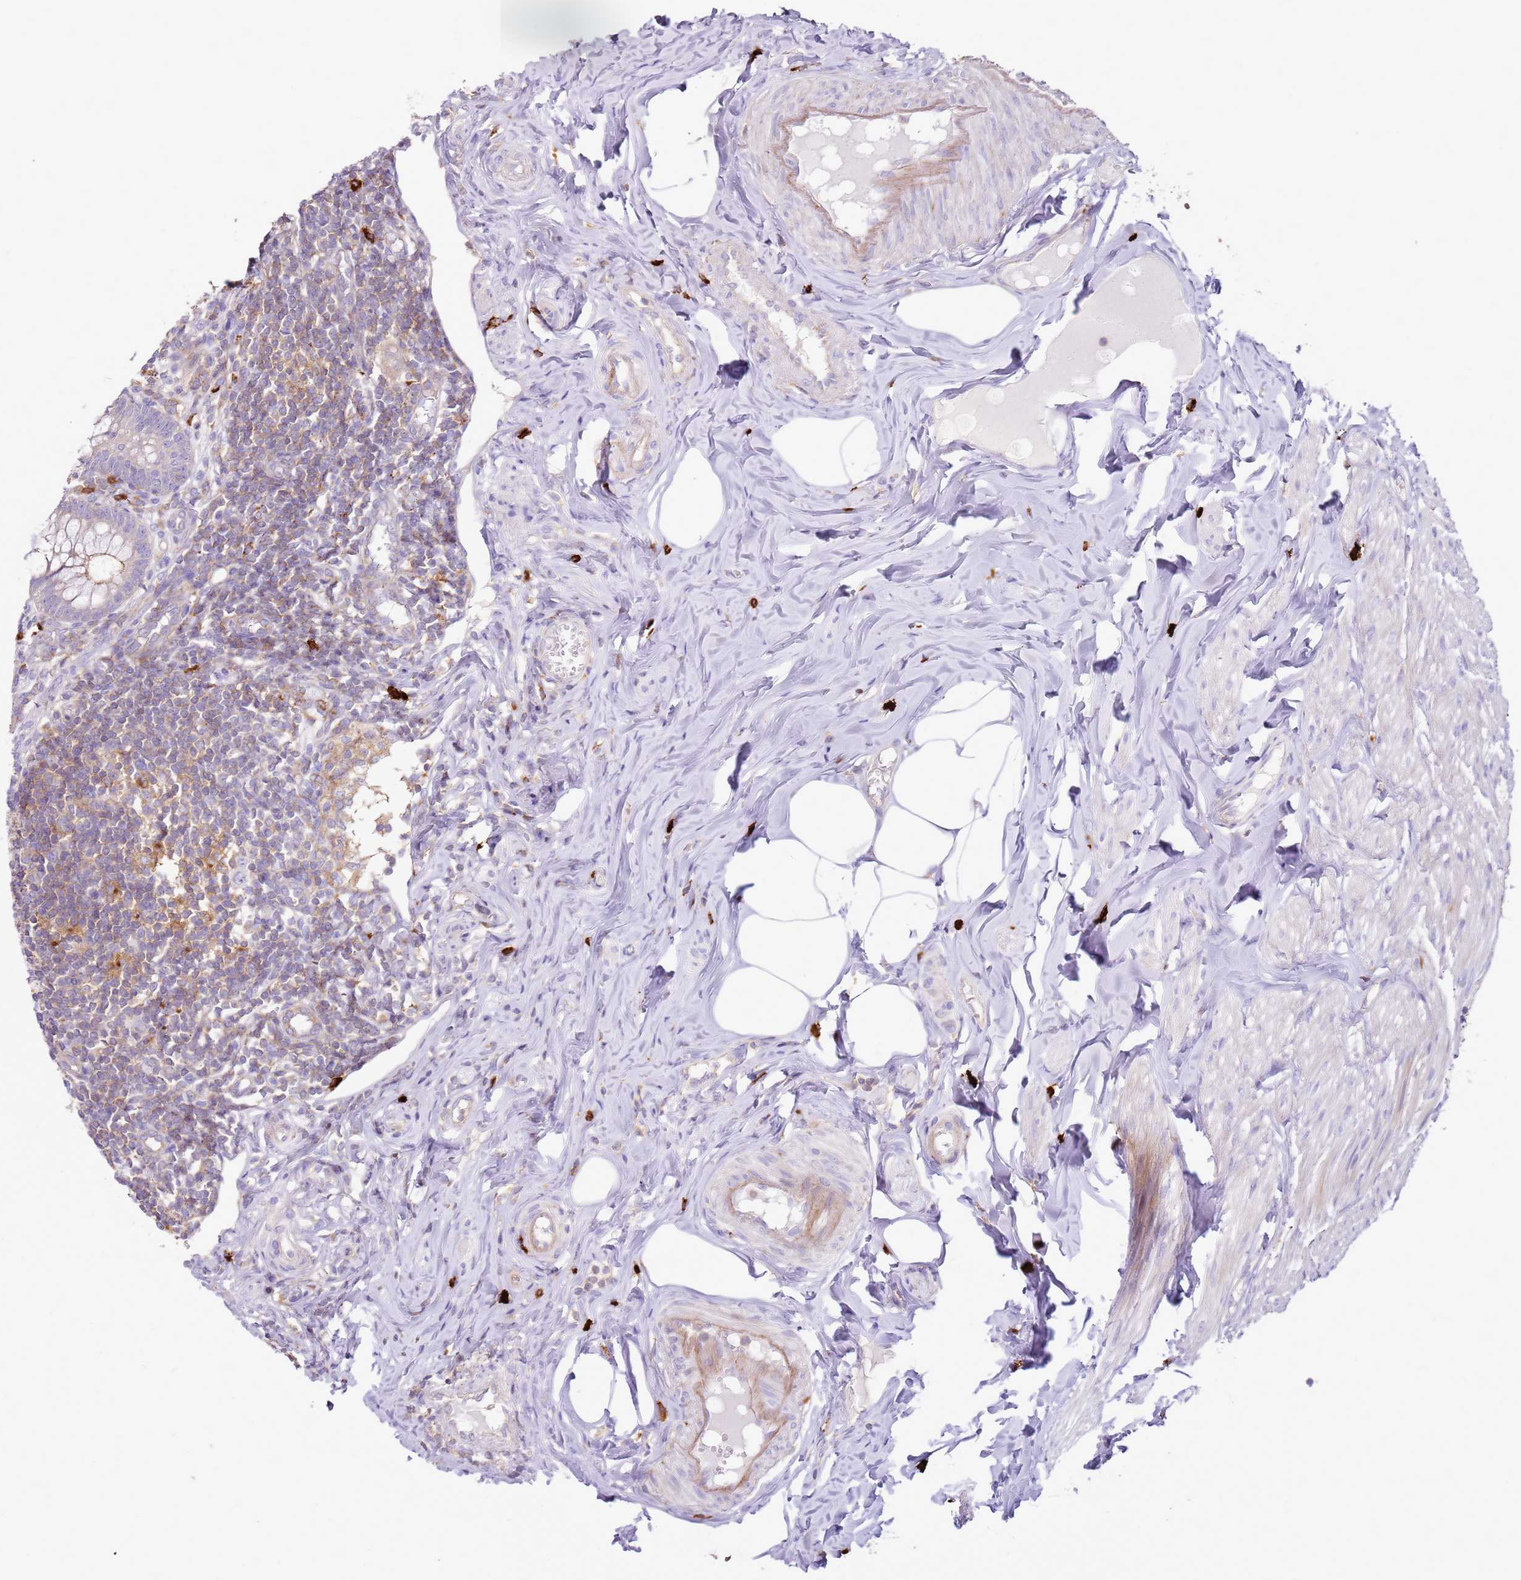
{"staining": {"intensity": "moderate", "quantity": "<25%", "location": "cytoplasmic/membranous"}, "tissue": "appendix", "cell_type": "Glandular cells", "image_type": "normal", "snomed": [{"axis": "morphology", "description": "Normal tissue, NOS"}, {"axis": "topography", "description": "Appendix"}], "caption": "The histopathology image reveals immunohistochemical staining of normal appendix. There is moderate cytoplasmic/membranous expression is appreciated in approximately <25% of glandular cells. (Stains: DAB in brown, nuclei in blue, Microscopy: brightfield microscopy at high magnification).", "gene": "FPR1", "patient": {"sex": "female", "age": 33}}